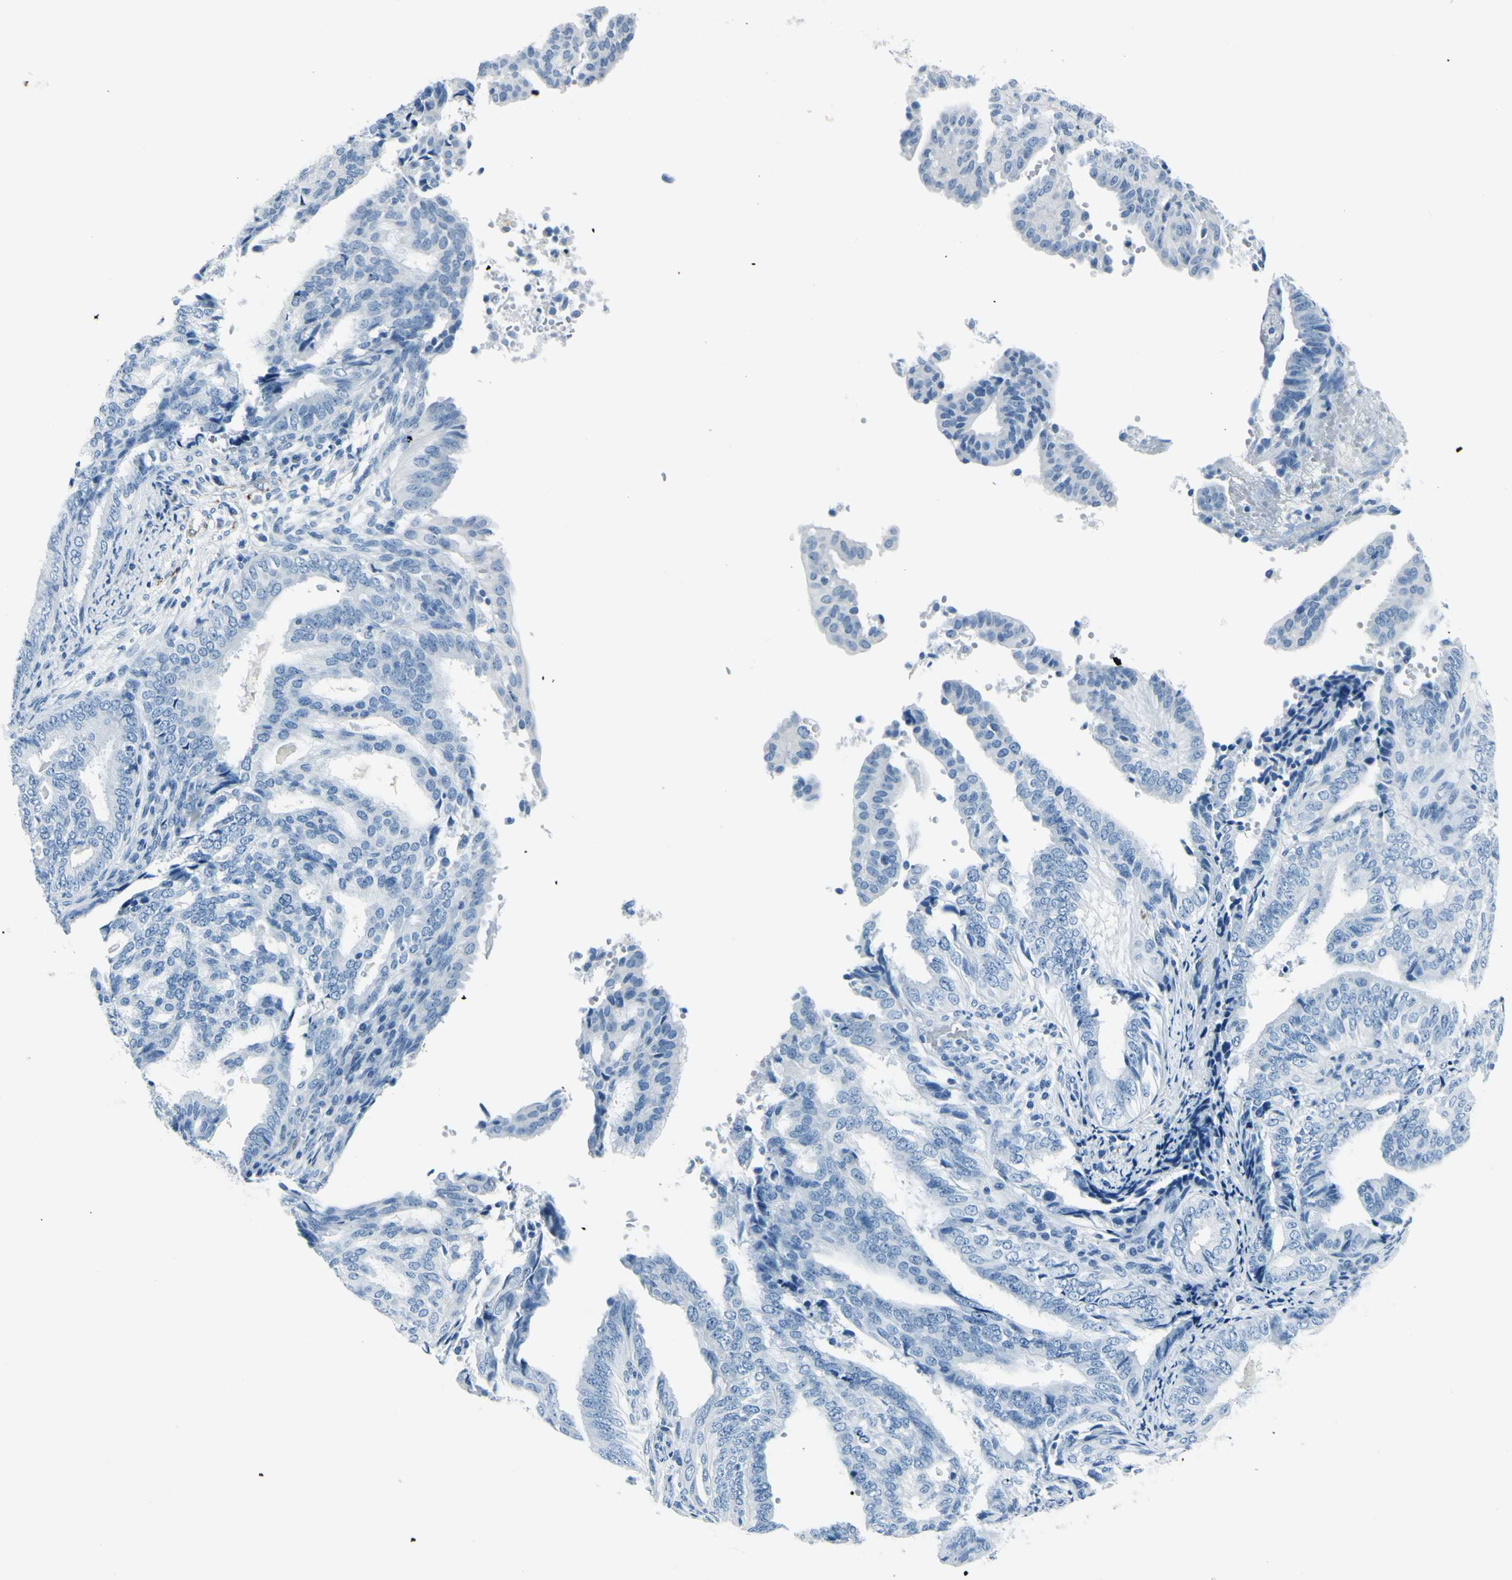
{"staining": {"intensity": "negative", "quantity": "none", "location": "none"}, "tissue": "endometrial cancer", "cell_type": "Tumor cells", "image_type": "cancer", "snomed": [{"axis": "morphology", "description": "Adenocarcinoma, NOS"}, {"axis": "topography", "description": "Endometrium"}], "caption": "IHC photomicrograph of endometrial cancer stained for a protein (brown), which exhibits no positivity in tumor cells. (DAB (3,3'-diaminobenzidine) immunohistochemistry visualized using brightfield microscopy, high magnification).", "gene": "CDH15", "patient": {"sex": "female", "age": 58}}